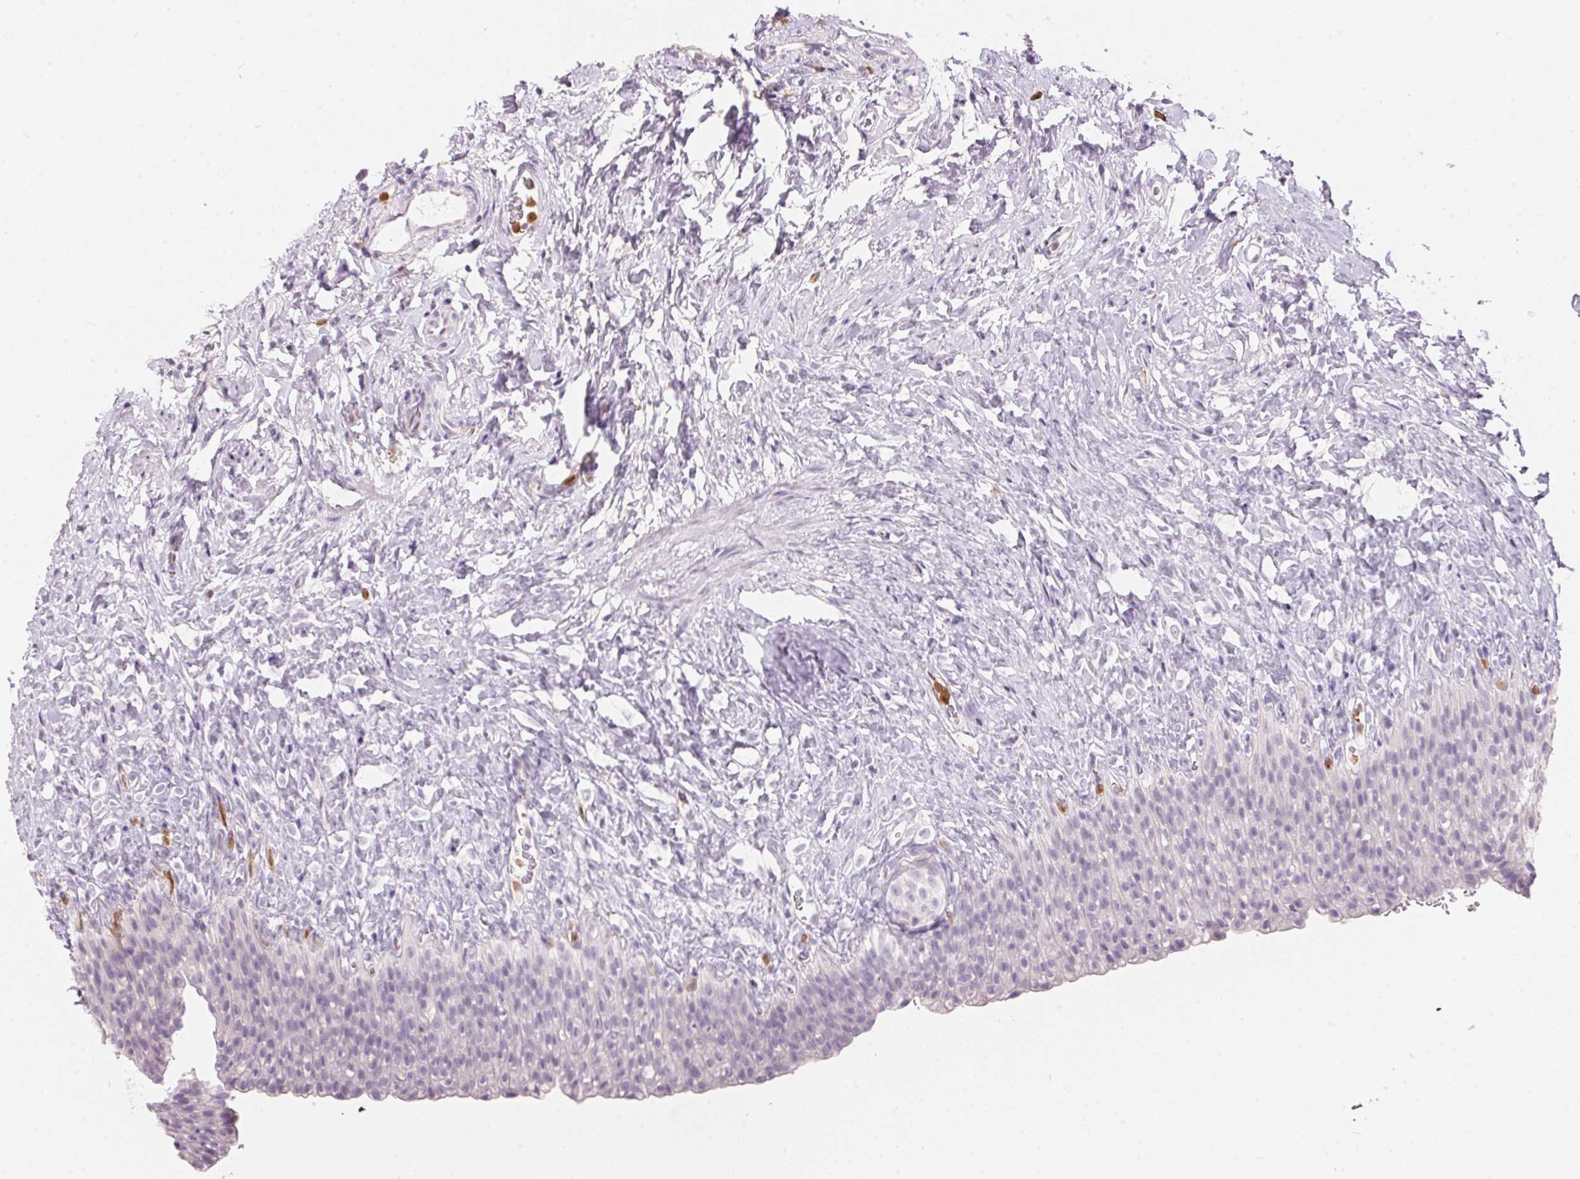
{"staining": {"intensity": "negative", "quantity": "none", "location": "none"}, "tissue": "urinary bladder", "cell_type": "Urothelial cells", "image_type": "normal", "snomed": [{"axis": "morphology", "description": "Normal tissue, NOS"}, {"axis": "topography", "description": "Urinary bladder"}, {"axis": "topography", "description": "Prostate"}], "caption": "There is no significant positivity in urothelial cells of urinary bladder.", "gene": "SERPINB1", "patient": {"sex": "male", "age": 76}}